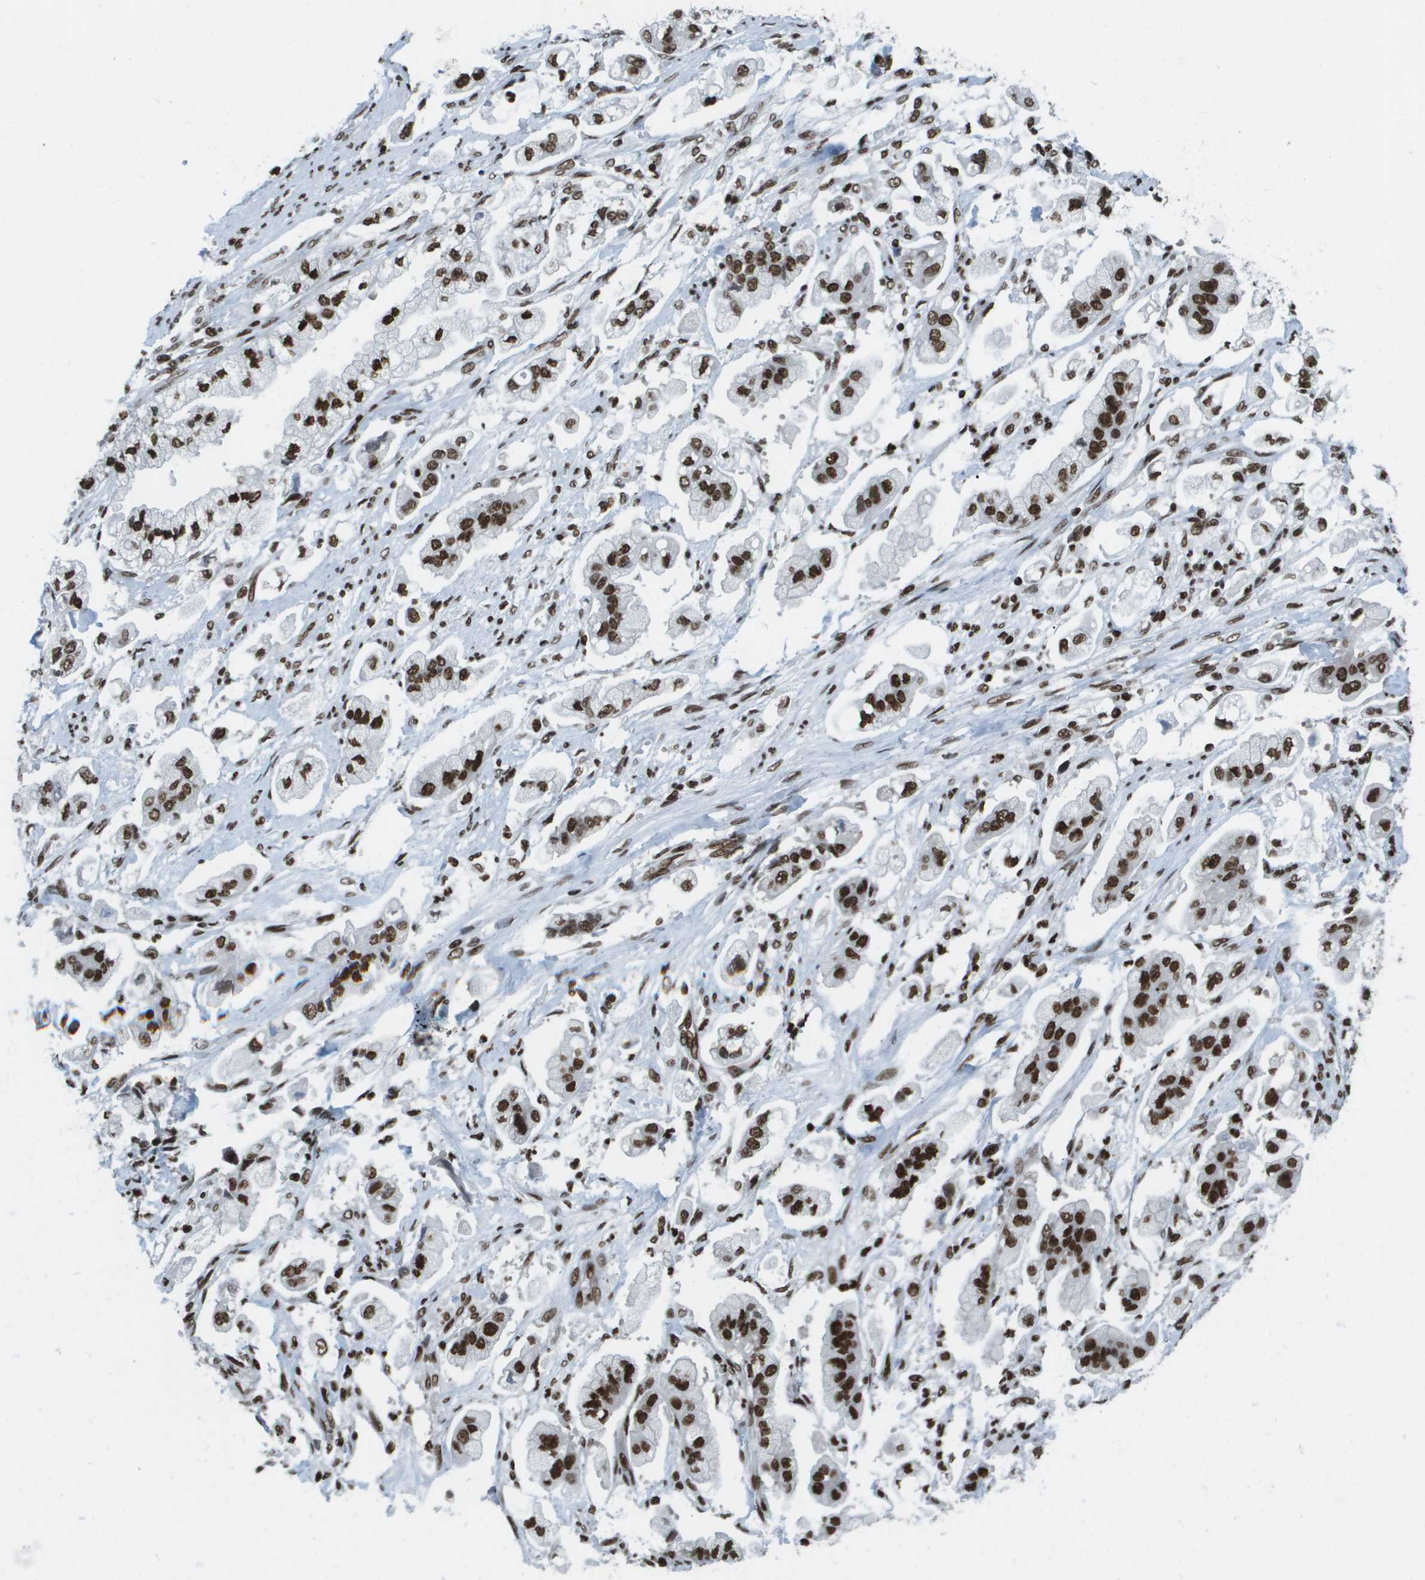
{"staining": {"intensity": "strong", "quantity": ">75%", "location": "nuclear"}, "tissue": "stomach cancer", "cell_type": "Tumor cells", "image_type": "cancer", "snomed": [{"axis": "morphology", "description": "Adenocarcinoma, NOS"}, {"axis": "topography", "description": "Stomach"}], "caption": "Tumor cells show strong nuclear positivity in about >75% of cells in adenocarcinoma (stomach).", "gene": "GLYR1", "patient": {"sex": "male", "age": 62}}